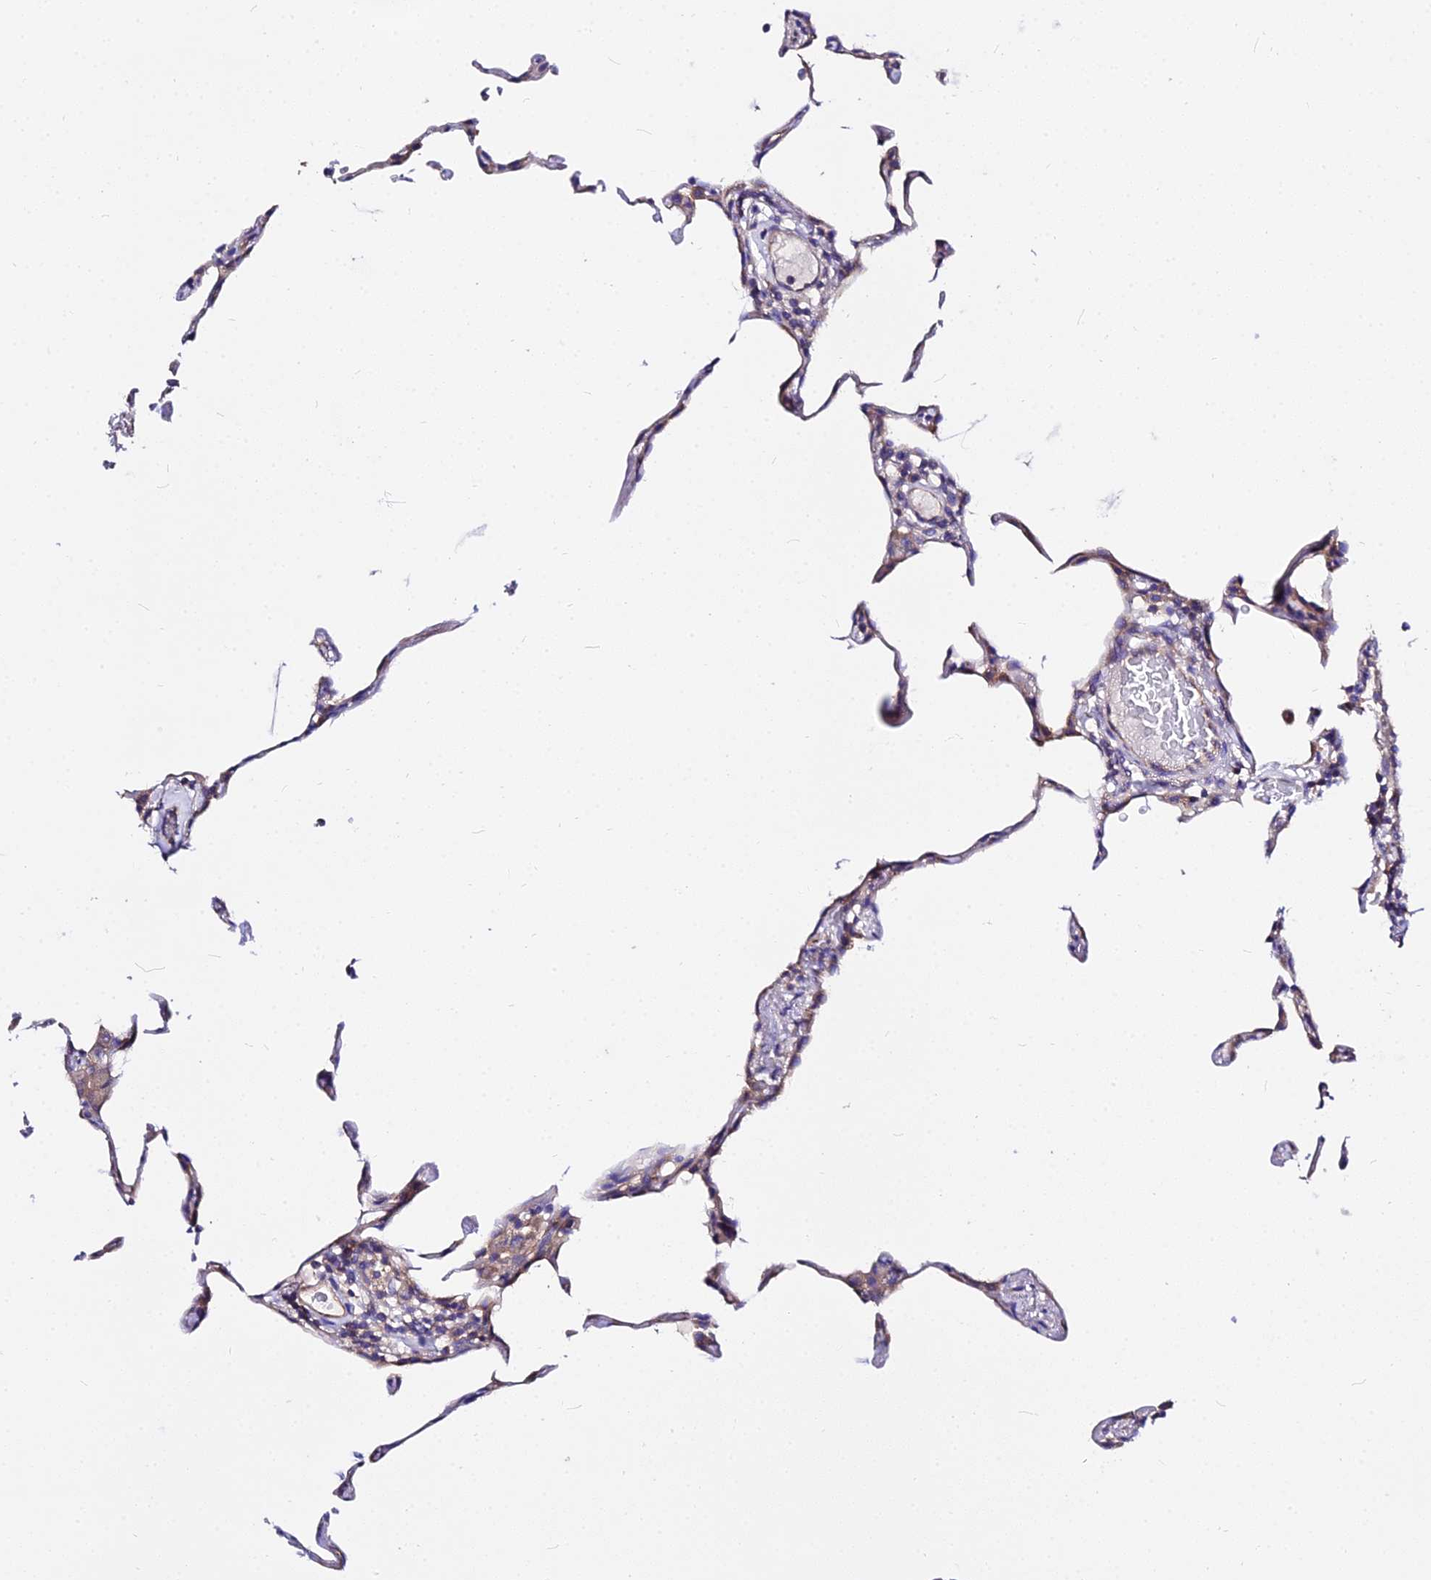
{"staining": {"intensity": "weak", "quantity": "<25%", "location": "cytoplasmic/membranous"}, "tissue": "lung", "cell_type": "Alveolar cells", "image_type": "normal", "snomed": [{"axis": "morphology", "description": "Normal tissue, NOS"}, {"axis": "topography", "description": "Lung"}], "caption": "High power microscopy photomicrograph of an immunohistochemistry image of benign lung, revealing no significant staining in alveolar cells.", "gene": "DAW1", "patient": {"sex": "female", "age": 57}}